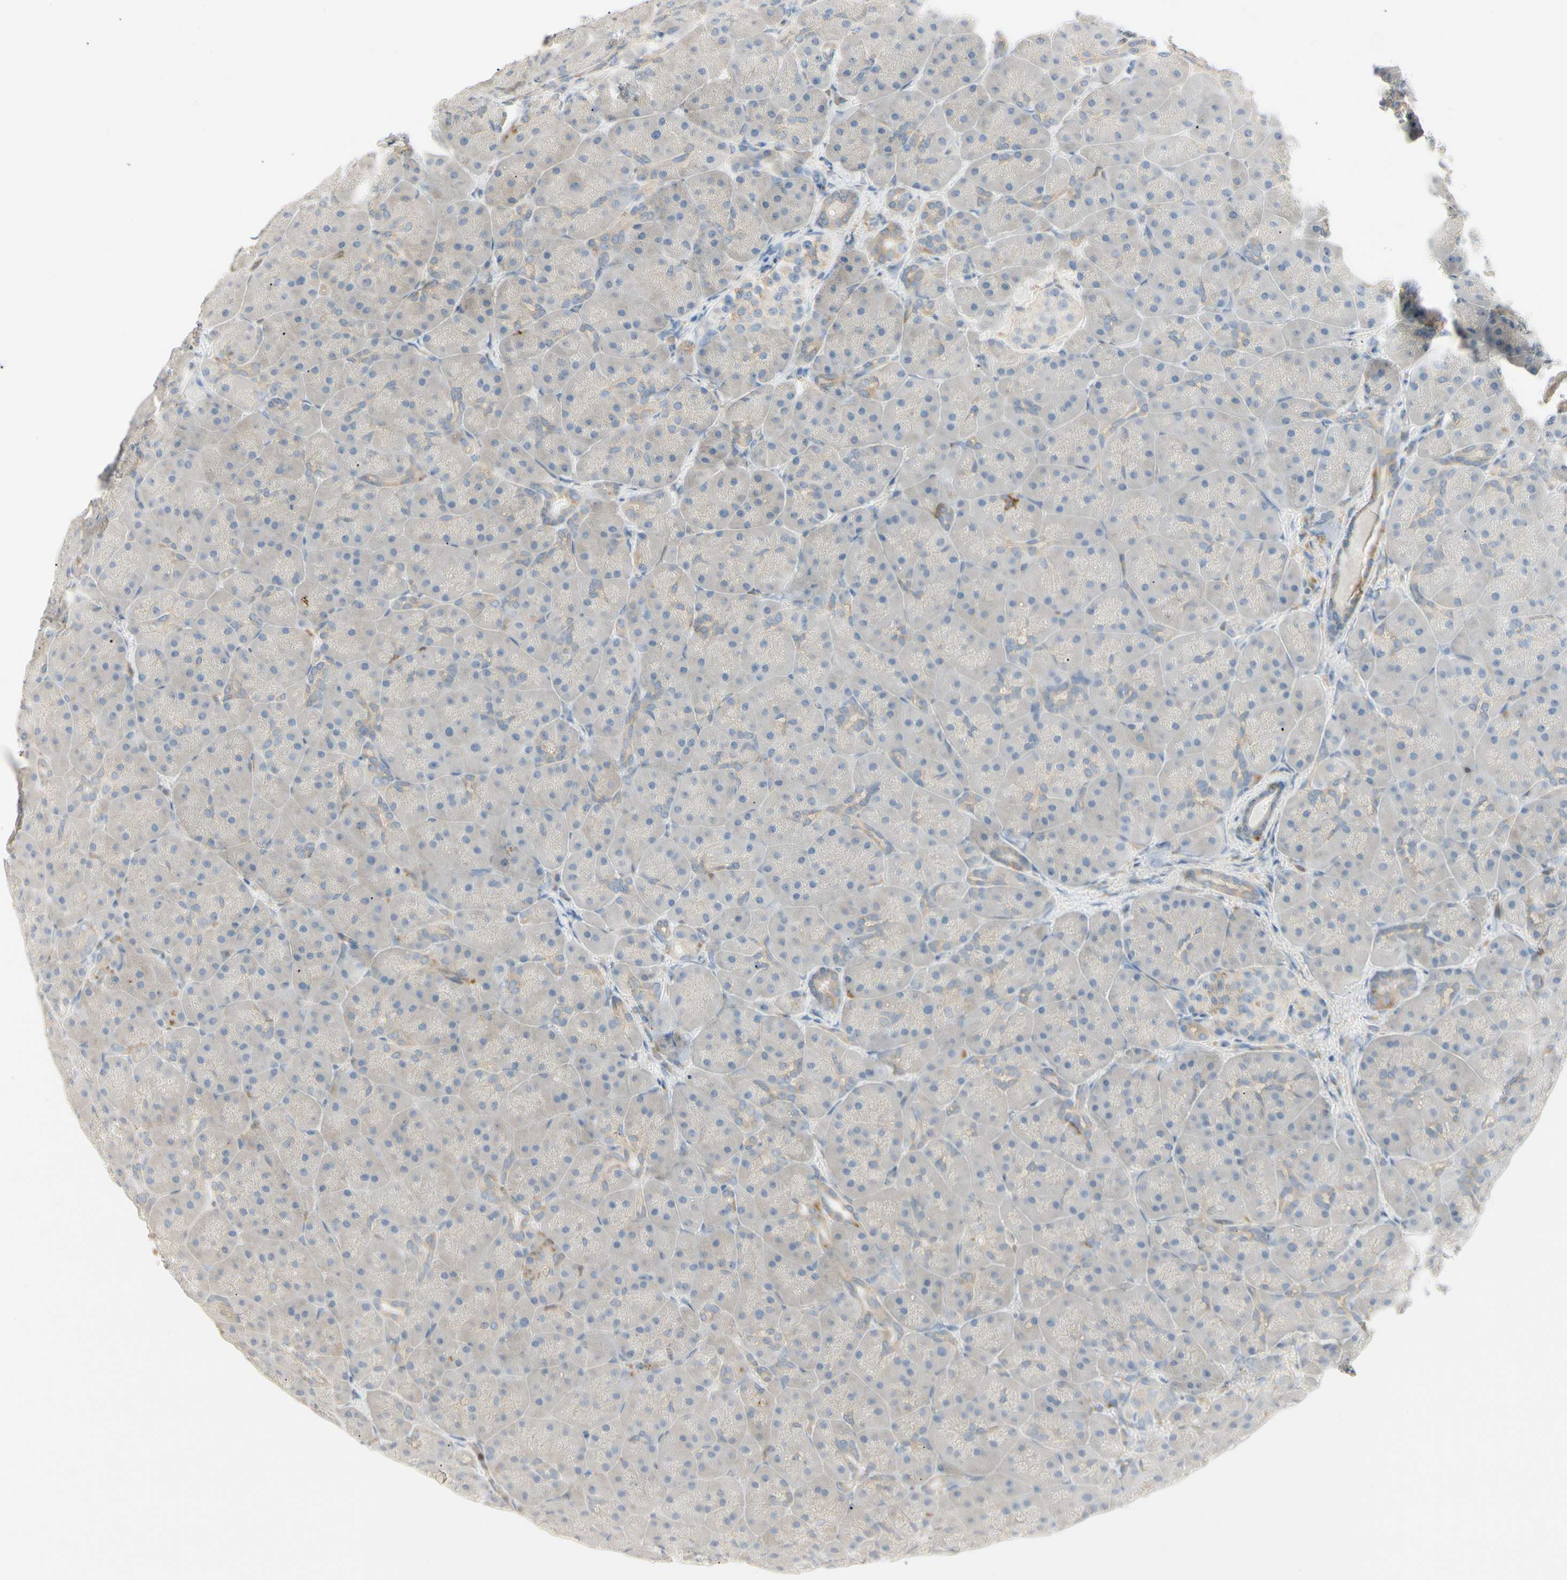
{"staining": {"intensity": "weak", "quantity": "<25%", "location": "cytoplasmic/membranous"}, "tissue": "pancreas", "cell_type": "Exocrine glandular cells", "image_type": "normal", "snomed": [{"axis": "morphology", "description": "Normal tissue, NOS"}, {"axis": "topography", "description": "Pancreas"}], "caption": "High power microscopy photomicrograph of an immunohistochemistry histopathology image of normal pancreas, revealing no significant staining in exocrine glandular cells.", "gene": "LPCAT2", "patient": {"sex": "male", "age": 66}}